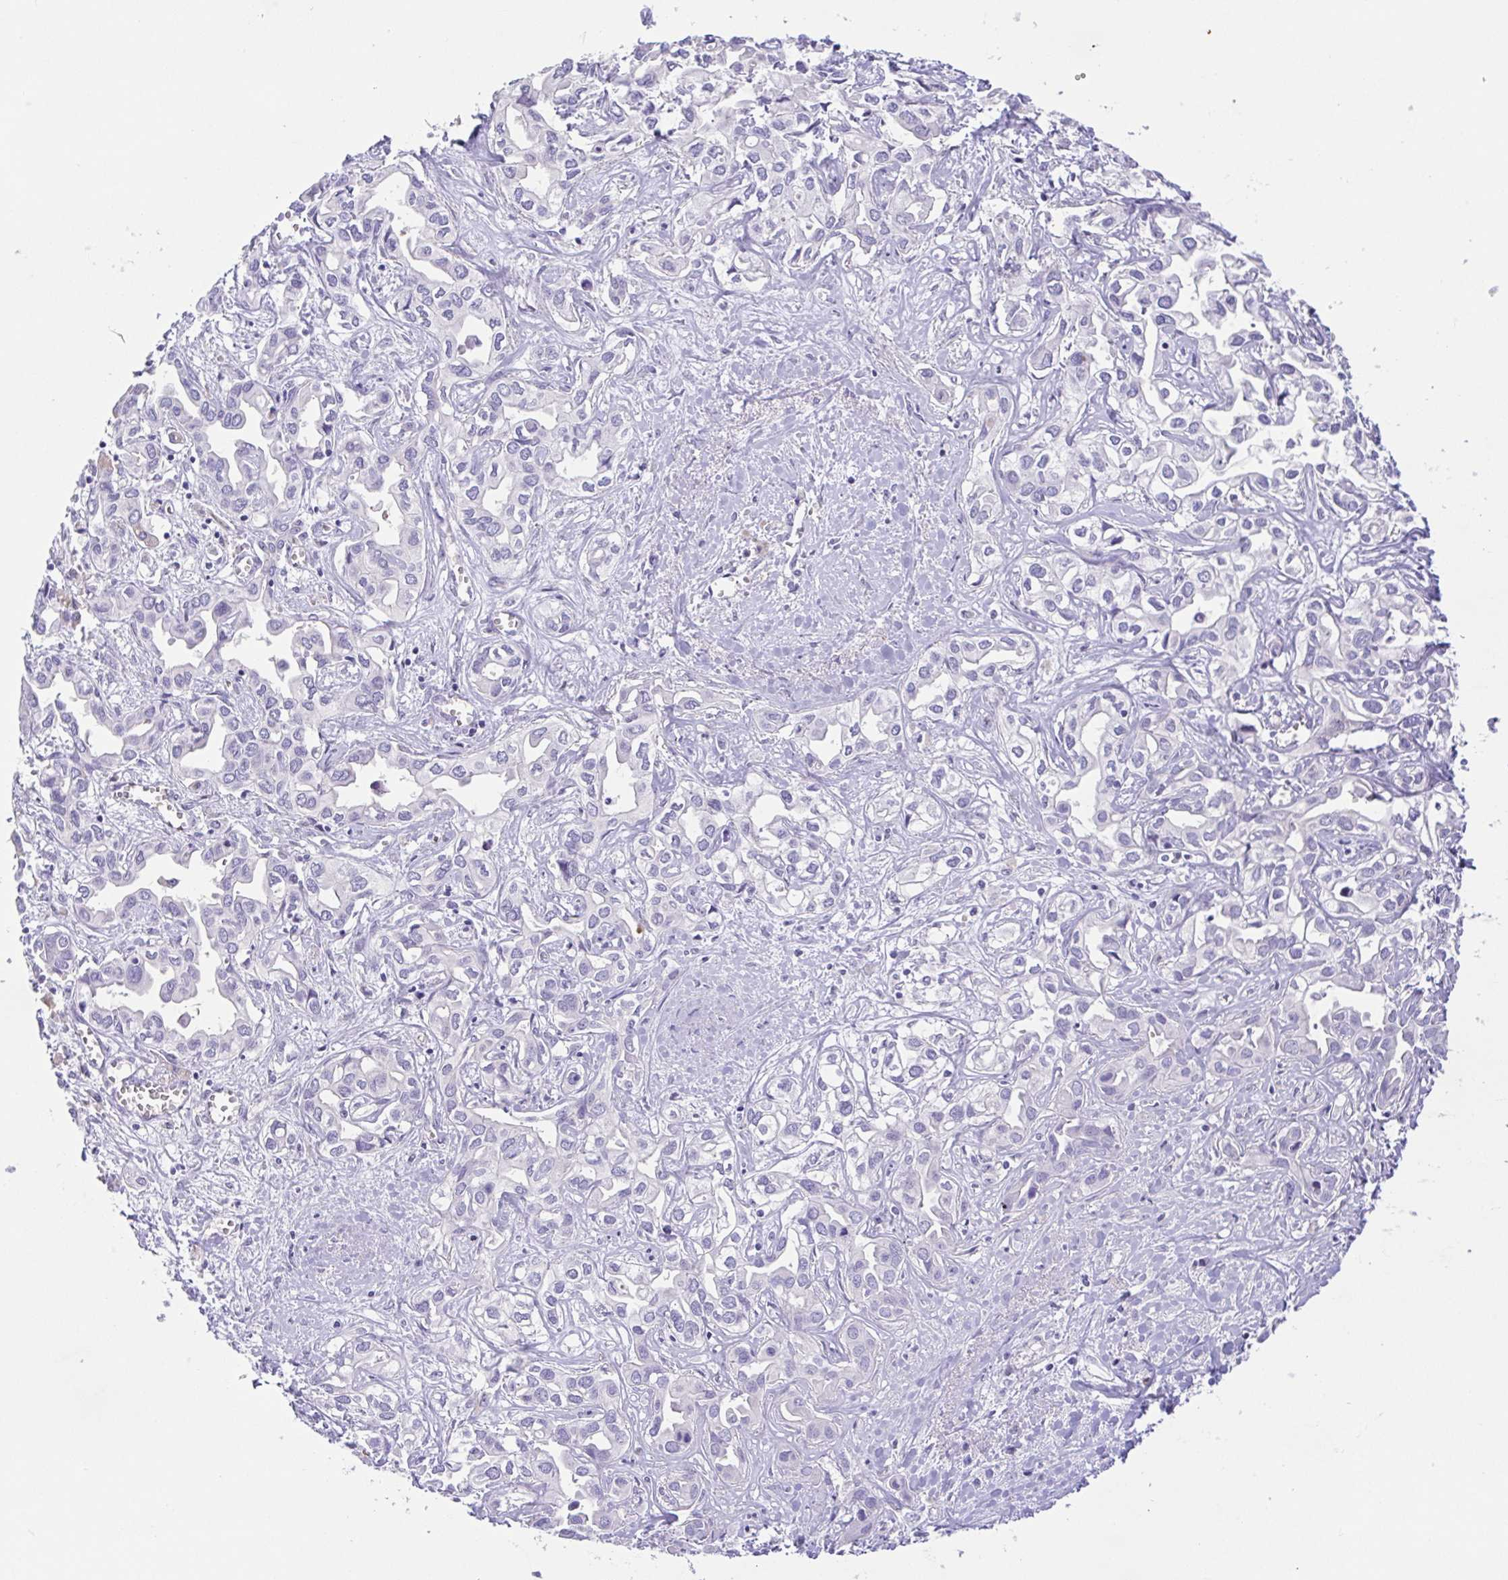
{"staining": {"intensity": "negative", "quantity": "none", "location": "none"}, "tissue": "liver cancer", "cell_type": "Tumor cells", "image_type": "cancer", "snomed": [{"axis": "morphology", "description": "Cholangiocarcinoma"}, {"axis": "topography", "description": "Liver"}], "caption": "A photomicrograph of liver cholangiocarcinoma stained for a protein exhibits no brown staining in tumor cells.", "gene": "EPB42", "patient": {"sex": "female", "age": 64}}